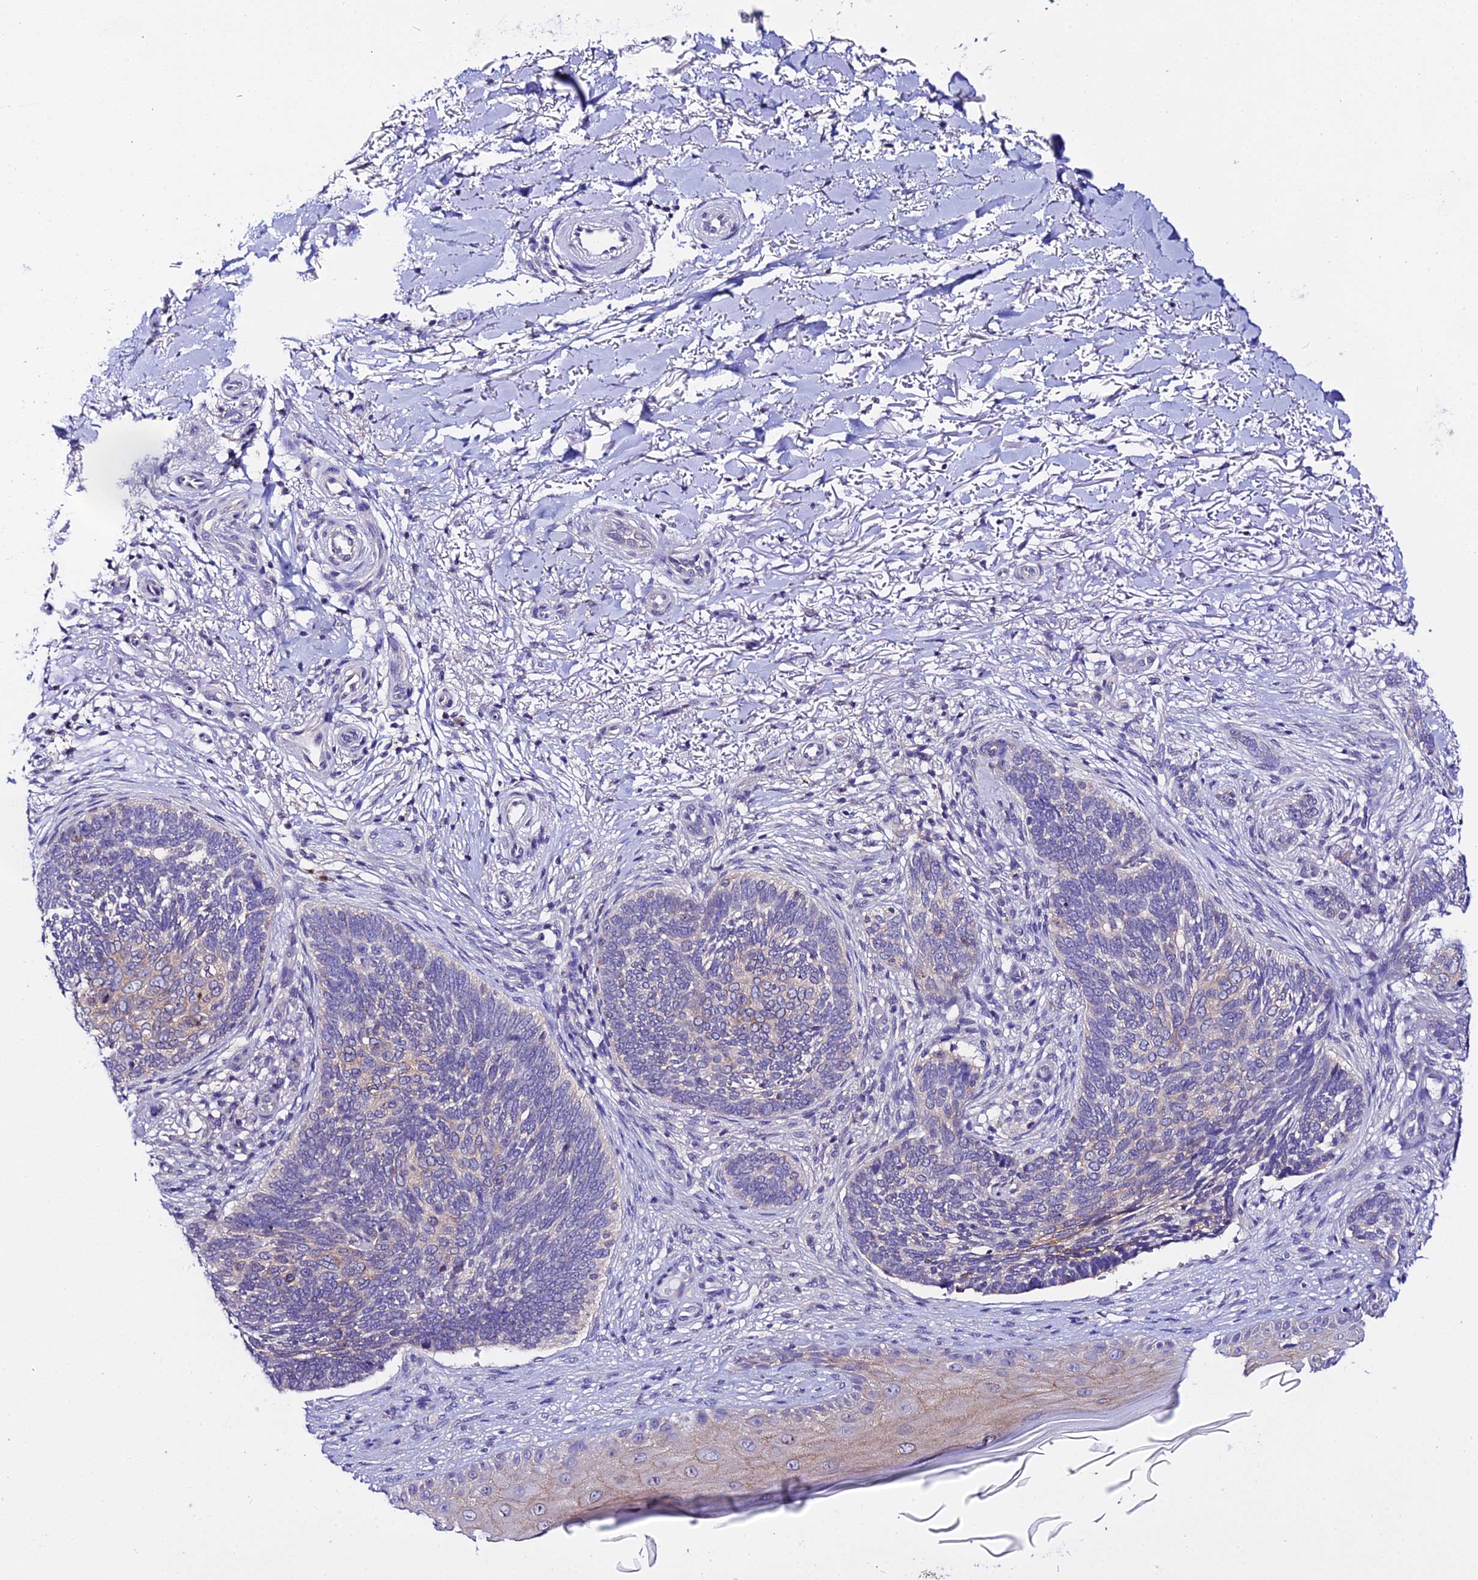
{"staining": {"intensity": "negative", "quantity": "none", "location": "none"}, "tissue": "skin cancer", "cell_type": "Tumor cells", "image_type": "cancer", "snomed": [{"axis": "morphology", "description": "Normal tissue, NOS"}, {"axis": "morphology", "description": "Basal cell carcinoma"}, {"axis": "topography", "description": "Skin"}], "caption": "Photomicrograph shows no protein staining in tumor cells of skin cancer (basal cell carcinoma) tissue.", "gene": "ATG16L2", "patient": {"sex": "female", "age": 67}}